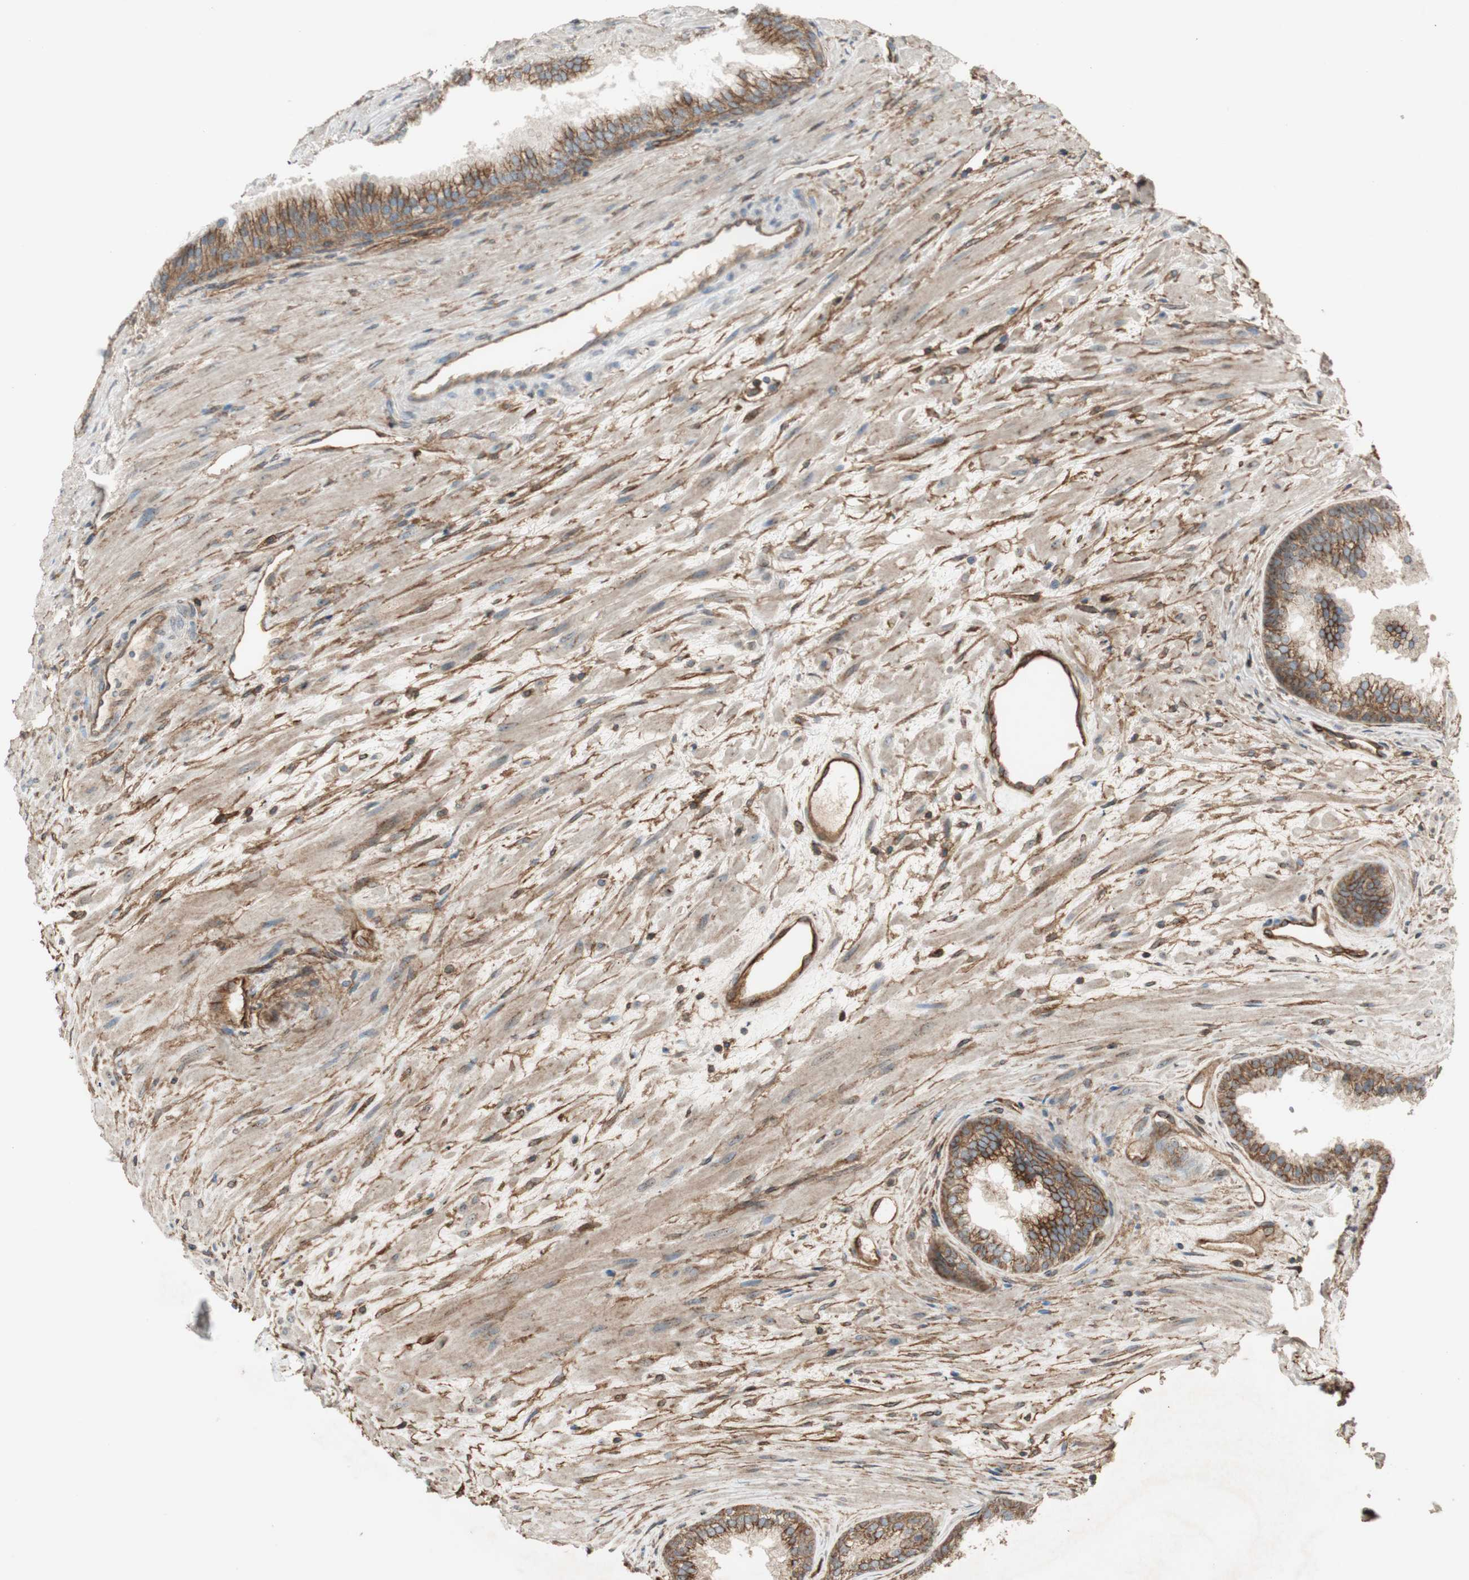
{"staining": {"intensity": "moderate", "quantity": ">75%", "location": "cytoplasmic/membranous"}, "tissue": "prostate", "cell_type": "Glandular cells", "image_type": "normal", "snomed": [{"axis": "morphology", "description": "Normal tissue, NOS"}, {"axis": "topography", "description": "Prostate"}], "caption": "A high-resolution photomicrograph shows IHC staining of benign prostate, which shows moderate cytoplasmic/membranous positivity in approximately >75% of glandular cells. (Brightfield microscopy of DAB IHC at high magnification).", "gene": "BTN3A3", "patient": {"sex": "male", "age": 76}}